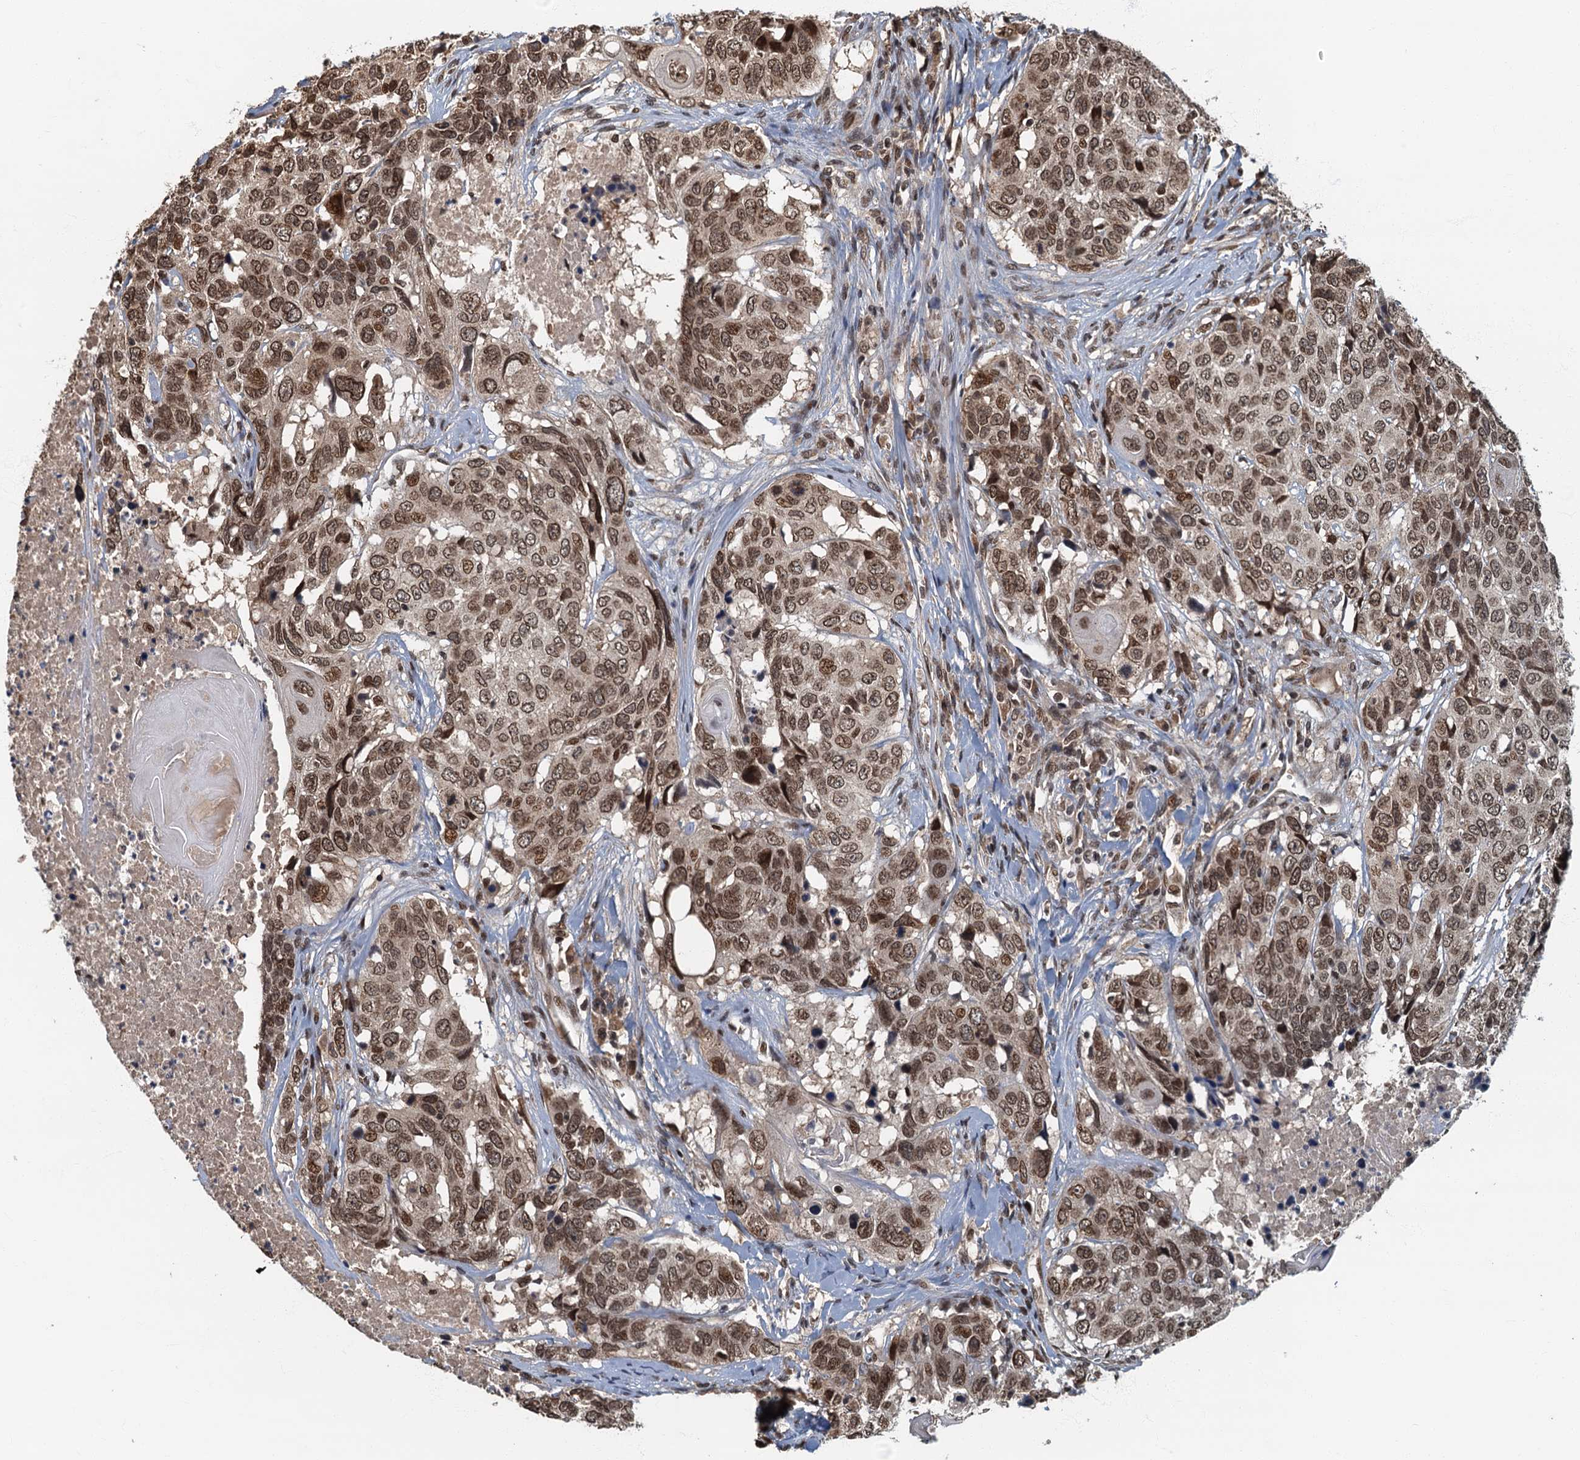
{"staining": {"intensity": "moderate", "quantity": ">75%", "location": "nuclear"}, "tissue": "head and neck cancer", "cell_type": "Tumor cells", "image_type": "cancer", "snomed": [{"axis": "morphology", "description": "Squamous cell carcinoma, NOS"}, {"axis": "topography", "description": "Head-Neck"}], "caption": "Protein expression analysis of head and neck squamous cell carcinoma shows moderate nuclear expression in approximately >75% of tumor cells. The staining was performed using DAB (3,3'-diaminobenzidine), with brown indicating positive protein expression. Nuclei are stained blue with hematoxylin.", "gene": "CKAP2L", "patient": {"sex": "male", "age": 66}}